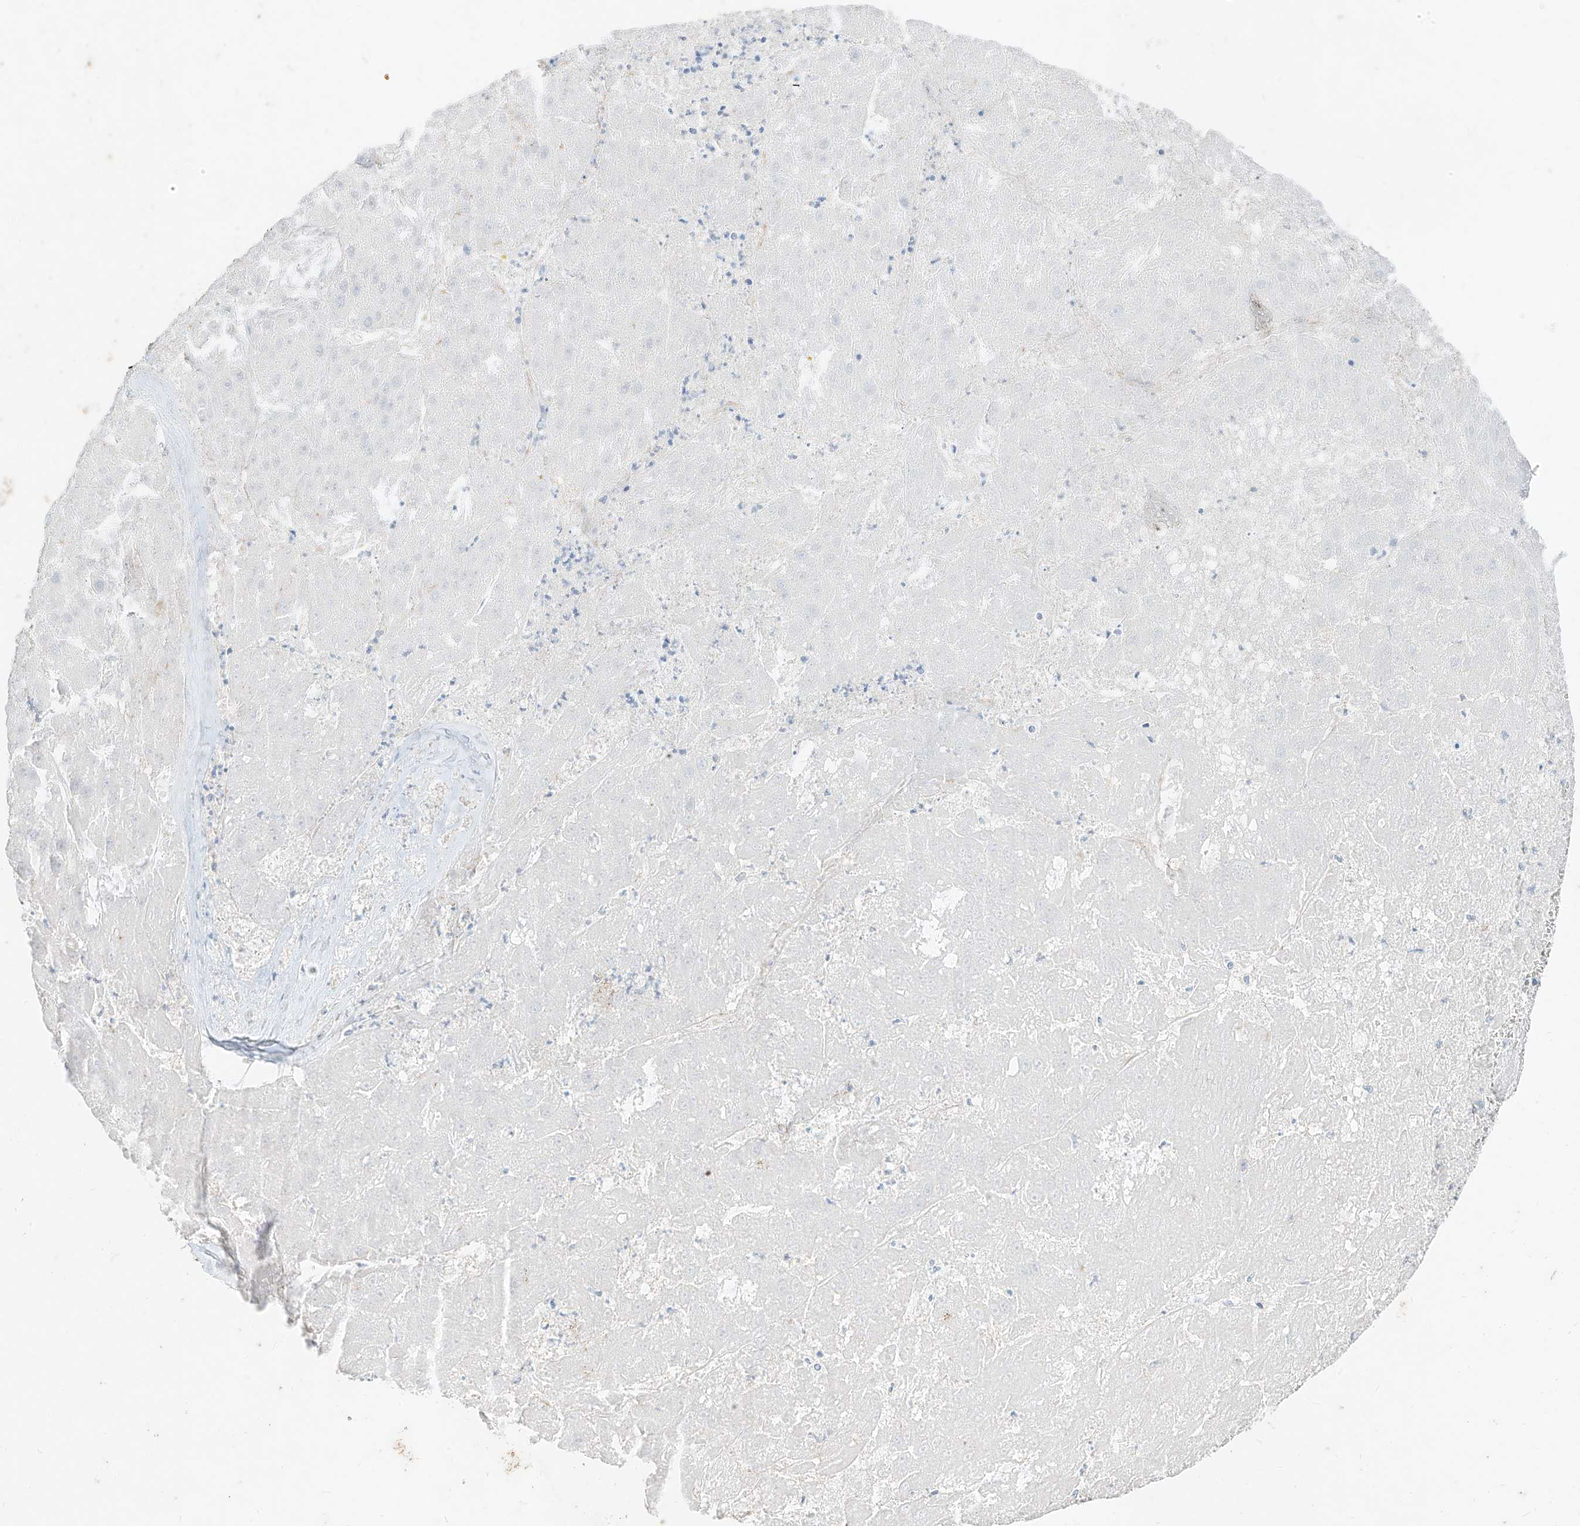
{"staining": {"intensity": "negative", "quantity": "none", "location": "none"}, "tissue": "liver cancer", "cell_type": "Tumor cells", "image_type": "cancer", "snomed": [{"axis": "morphology", "description": "Carcinoma, Hepatocellular, NOS"}, {"axis": "topography", "description": "Liver"}], "caption": "This histopathology image is of liver cancer stained with IHC to label a protein in brown with the nuclei are counter-stained blue. There is no expression in tumor cells. Brightfield microscopy of immunohistochemistry (IHC) stained with DAB (3,3'-diaminobenzidine) (brown) and hematoxylin (blue), captured at high magnification.", "gene": "ZZEF1", "patient": {"sex": "female", "age": 73}}